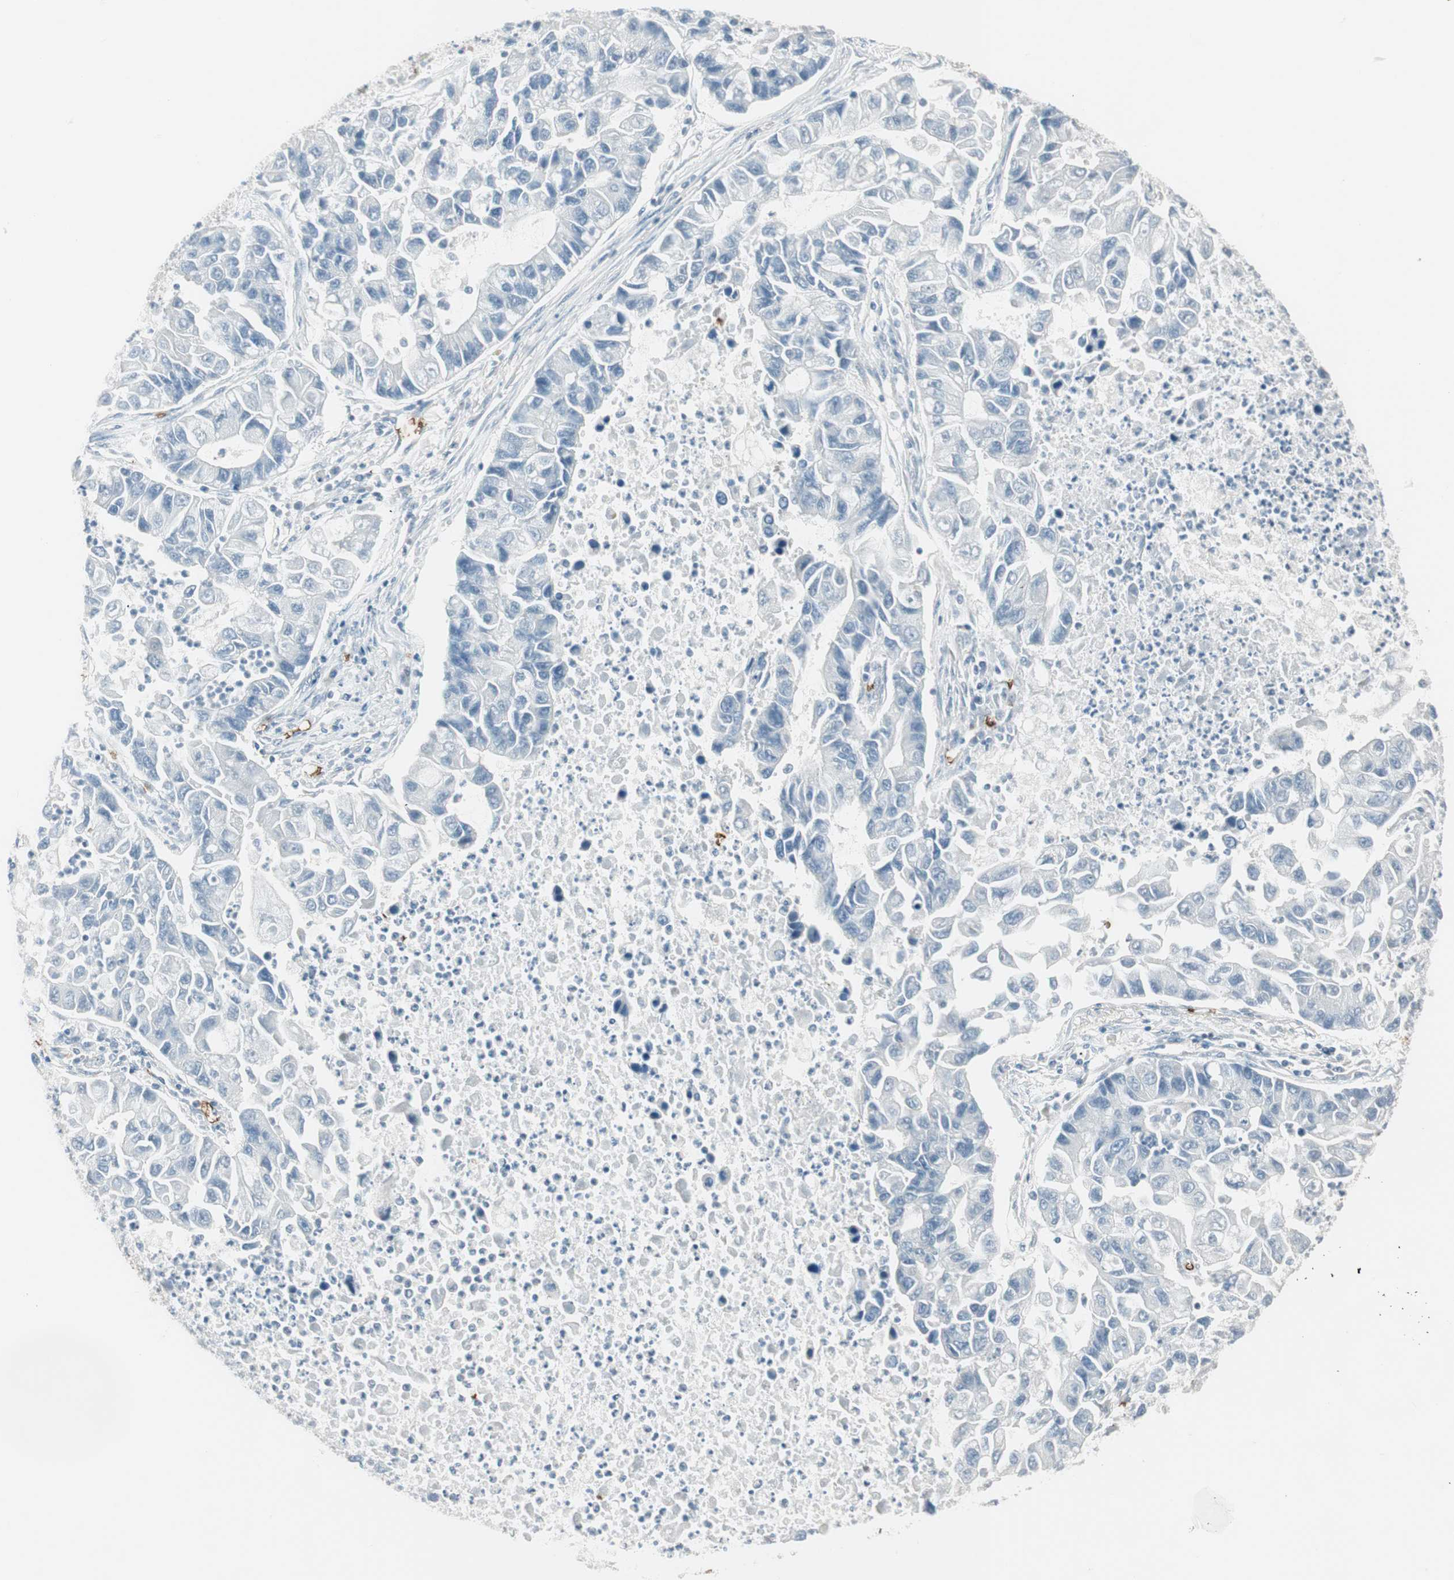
{"staining": {"intensity": "negative", "quantity": "none", "location": "none"}, "tissue": "lung cancer", "cell_type": "Tumor cells", "image_type": "cancer", "snomed": [{"axis": "morphology", "description": "Adenocarcinoma, NOS"}, {"axis": "topography", "description": "Lung"}], "caption": "Tumor cells are negative for protein expression in human lung cancer (adenocarcinoma).", "gene": "MAP4K1", "patient": {"sex": "female", "age": 51}}